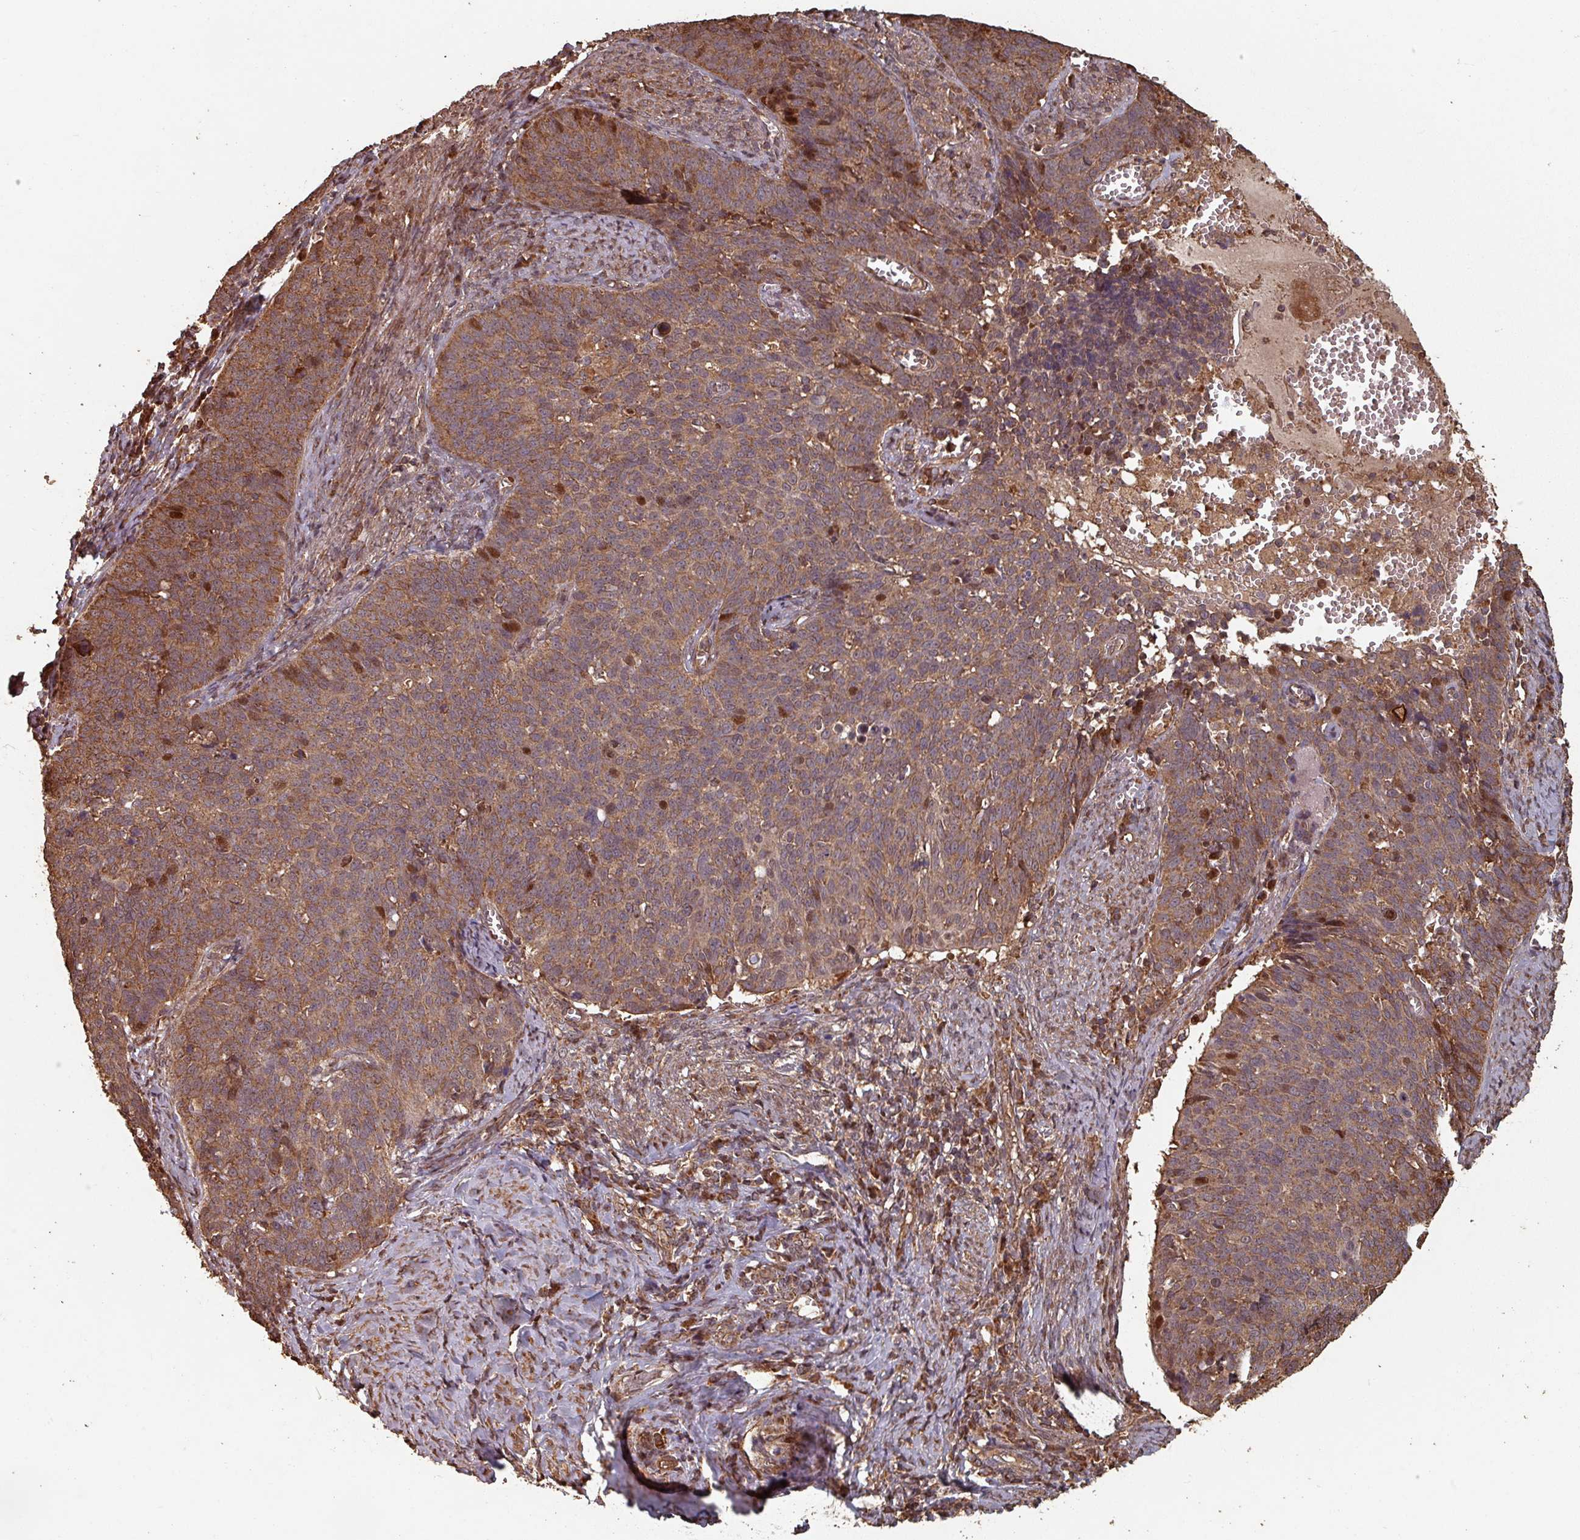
{"staining": {"intensity": "moderate", "quantity": ">75%", "location": "cytoplasmic/membranous,nuclear"}, "tissue": "cervical cancer", "cell_type": "Tumor cells", "image_type": "cancer", "snomed": [{"axis": "morphology", "description": "Normal tissue, NOS"}, {"axis": "morphology", "description": "Squamous cell carcinoma, NOS"}, {"axis": "topography", "description": "Cervix"}], "caption": "A brown stain highlights moderate cytoplasmic/membranous and nuclear positivity of a protein in squamous cell carcinoma (cervical) tumor cells.", "gene": "EID1", "patient": {"sex": "female", "age": 39}}